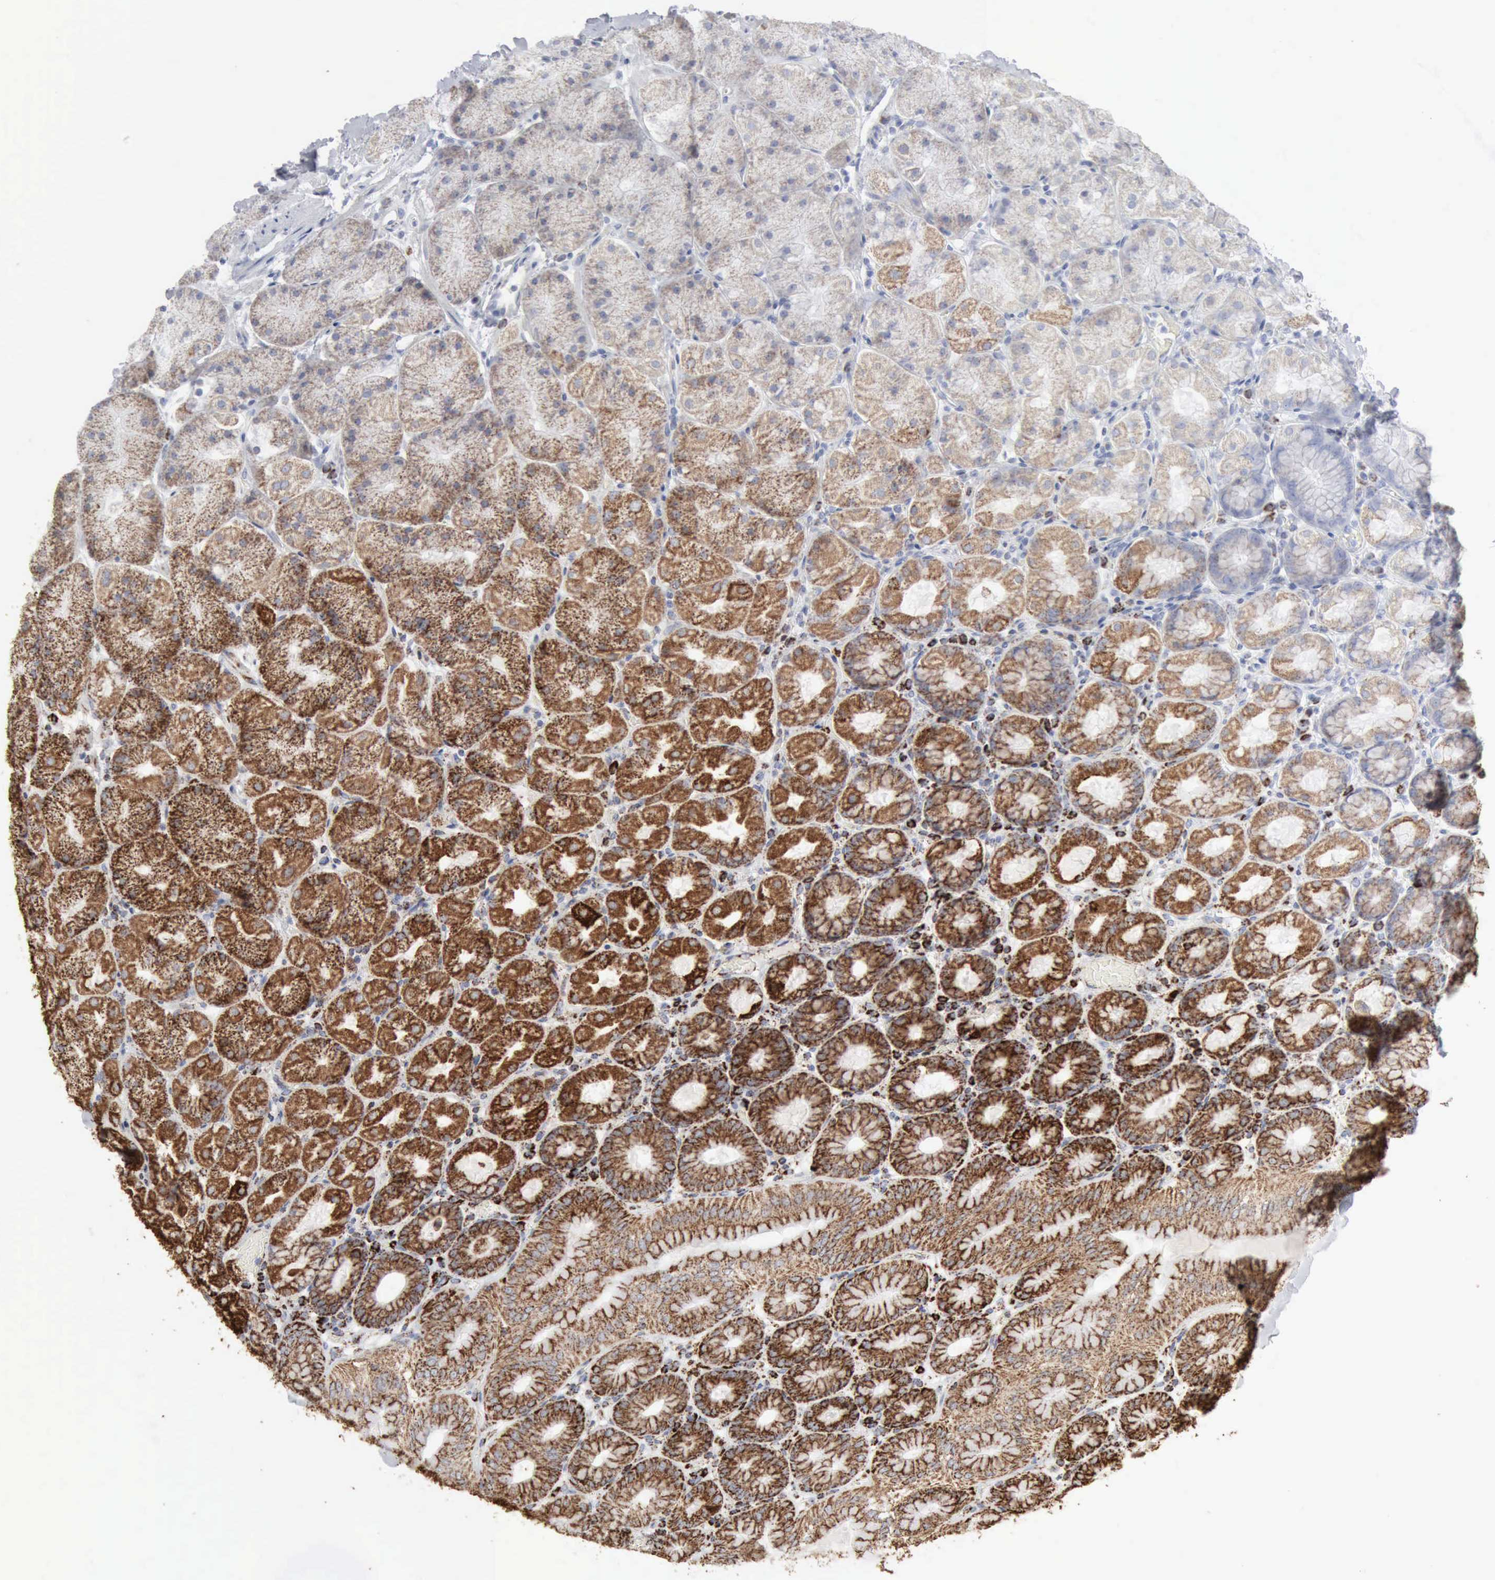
{"staining": {"intensity": "strong", "quantity": ">75%", "location": "cytoplasmic/membranous"}, "tissue": "stomach", "cell_type": "Glandular cells", "image_type": "normal", "snomed": [{"axis": "morphology", "description": "Normal tissue, NOS"}, {"axis": "topography", "description": "Stomach, upper"}, {"axis": "topography", "description": "Stomach"}], "caption": "Immunohistochemistry histopathology image of unremarkable stomach: stomach stained using IHC exhibits high levels of strong protein expression localized specifically in the cytoplasmic/membranous of glandular cells, appearing as a cytoplasmic/membranous brown color.", "gene": "ACO2", "patient": {"sex": "male", "age": 76}}